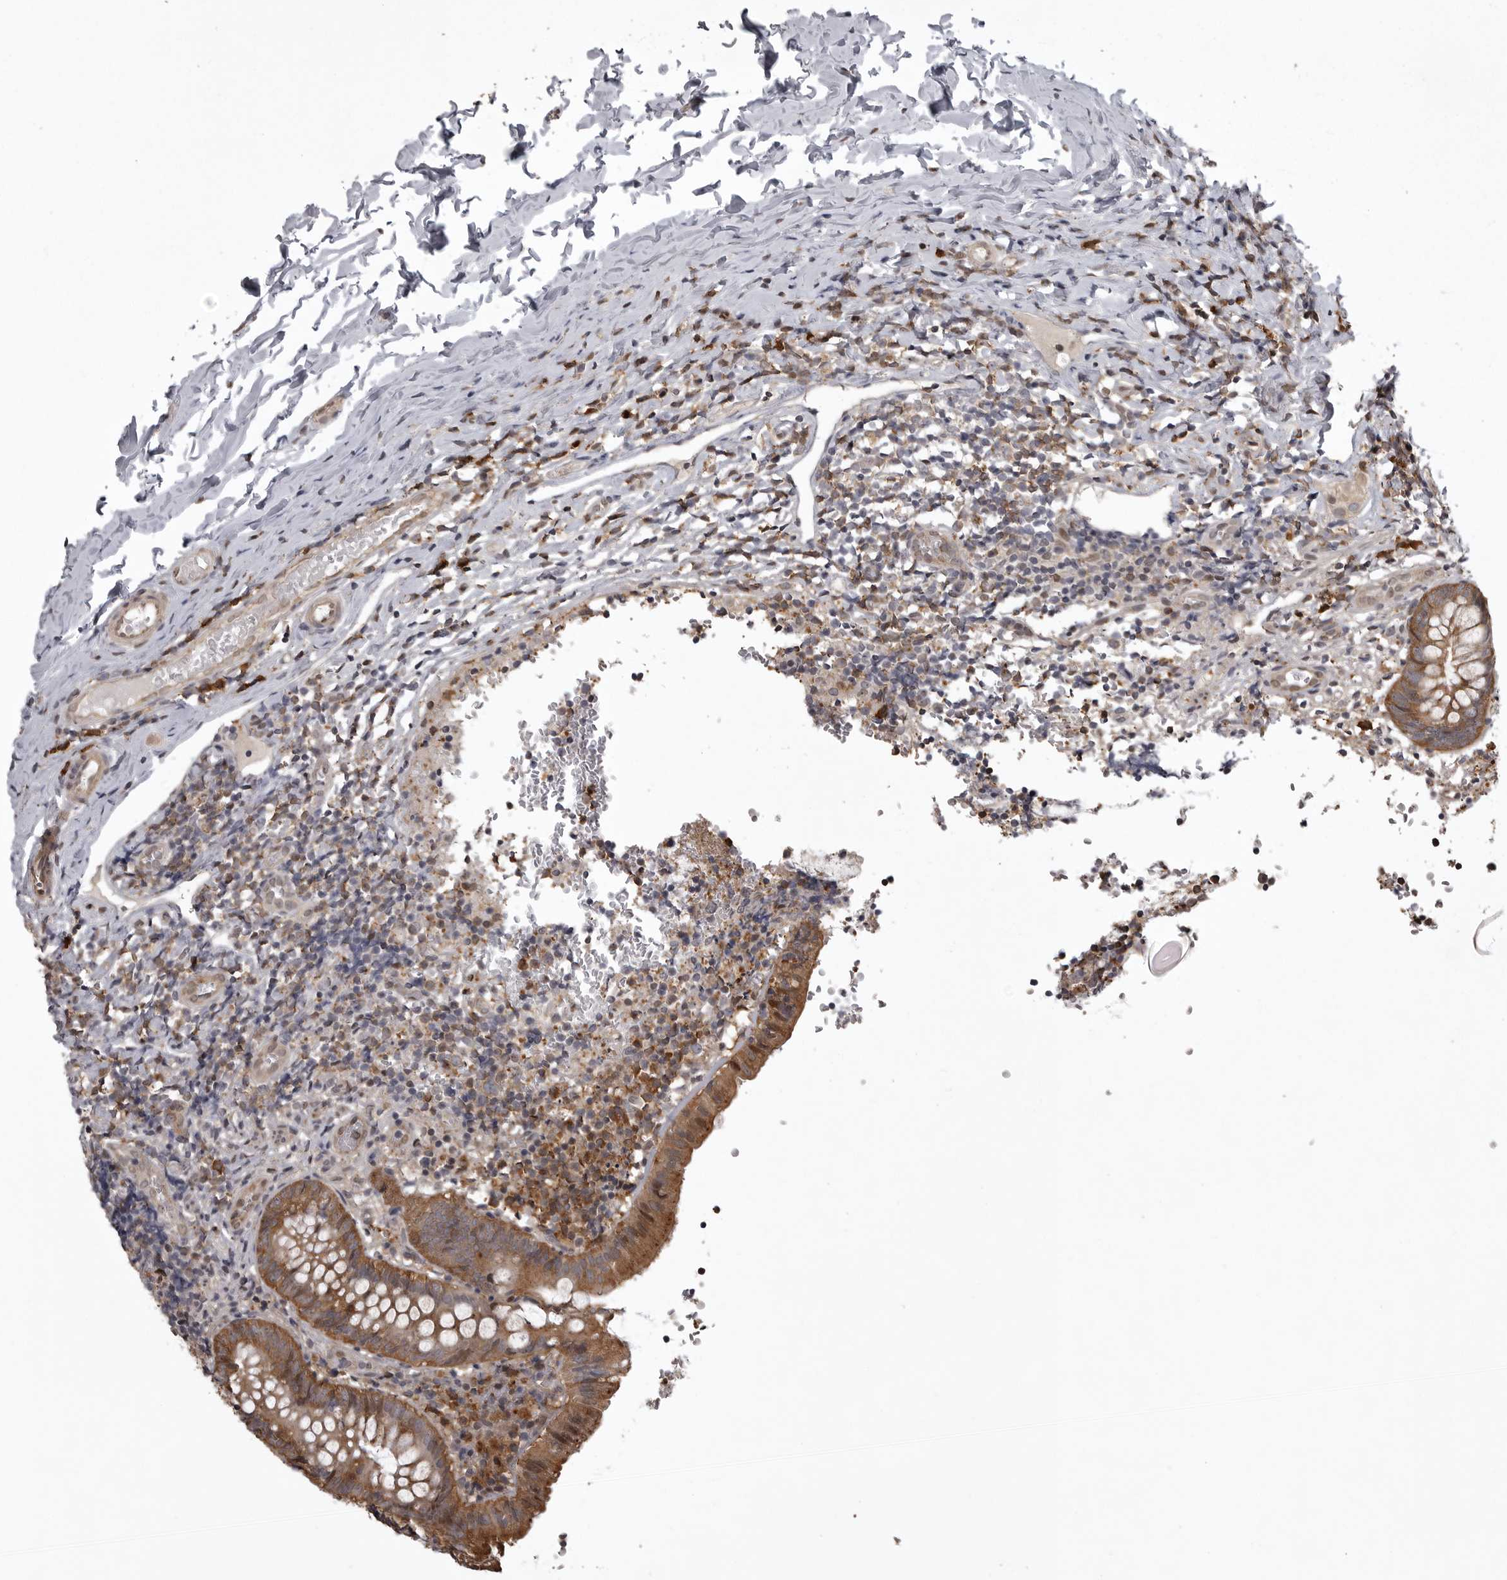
{"staining": {"intensity": "moderate", "quantity": ">75%", "location": "cytoplasmic/membranous,nuclear"}, "tissue": "appendix", "cell_type": "Glandular cells", "image_type": "normal", "snomed": [{"axis": "morphology", "description": "Normal tissue, NOS"}, {"axis": "topography", "description": "Appendix"}], "caption": "Protein expression analysis of unremarkable human appendix reveals moderate cytoplasmic/membranous,nuclear expression in approximately >75% of glandular cells. (Brightfield microscopy of DAB IHC at high magnification).", "gene": "SNX16", "patient": {"sex": "male", "age": 8}}